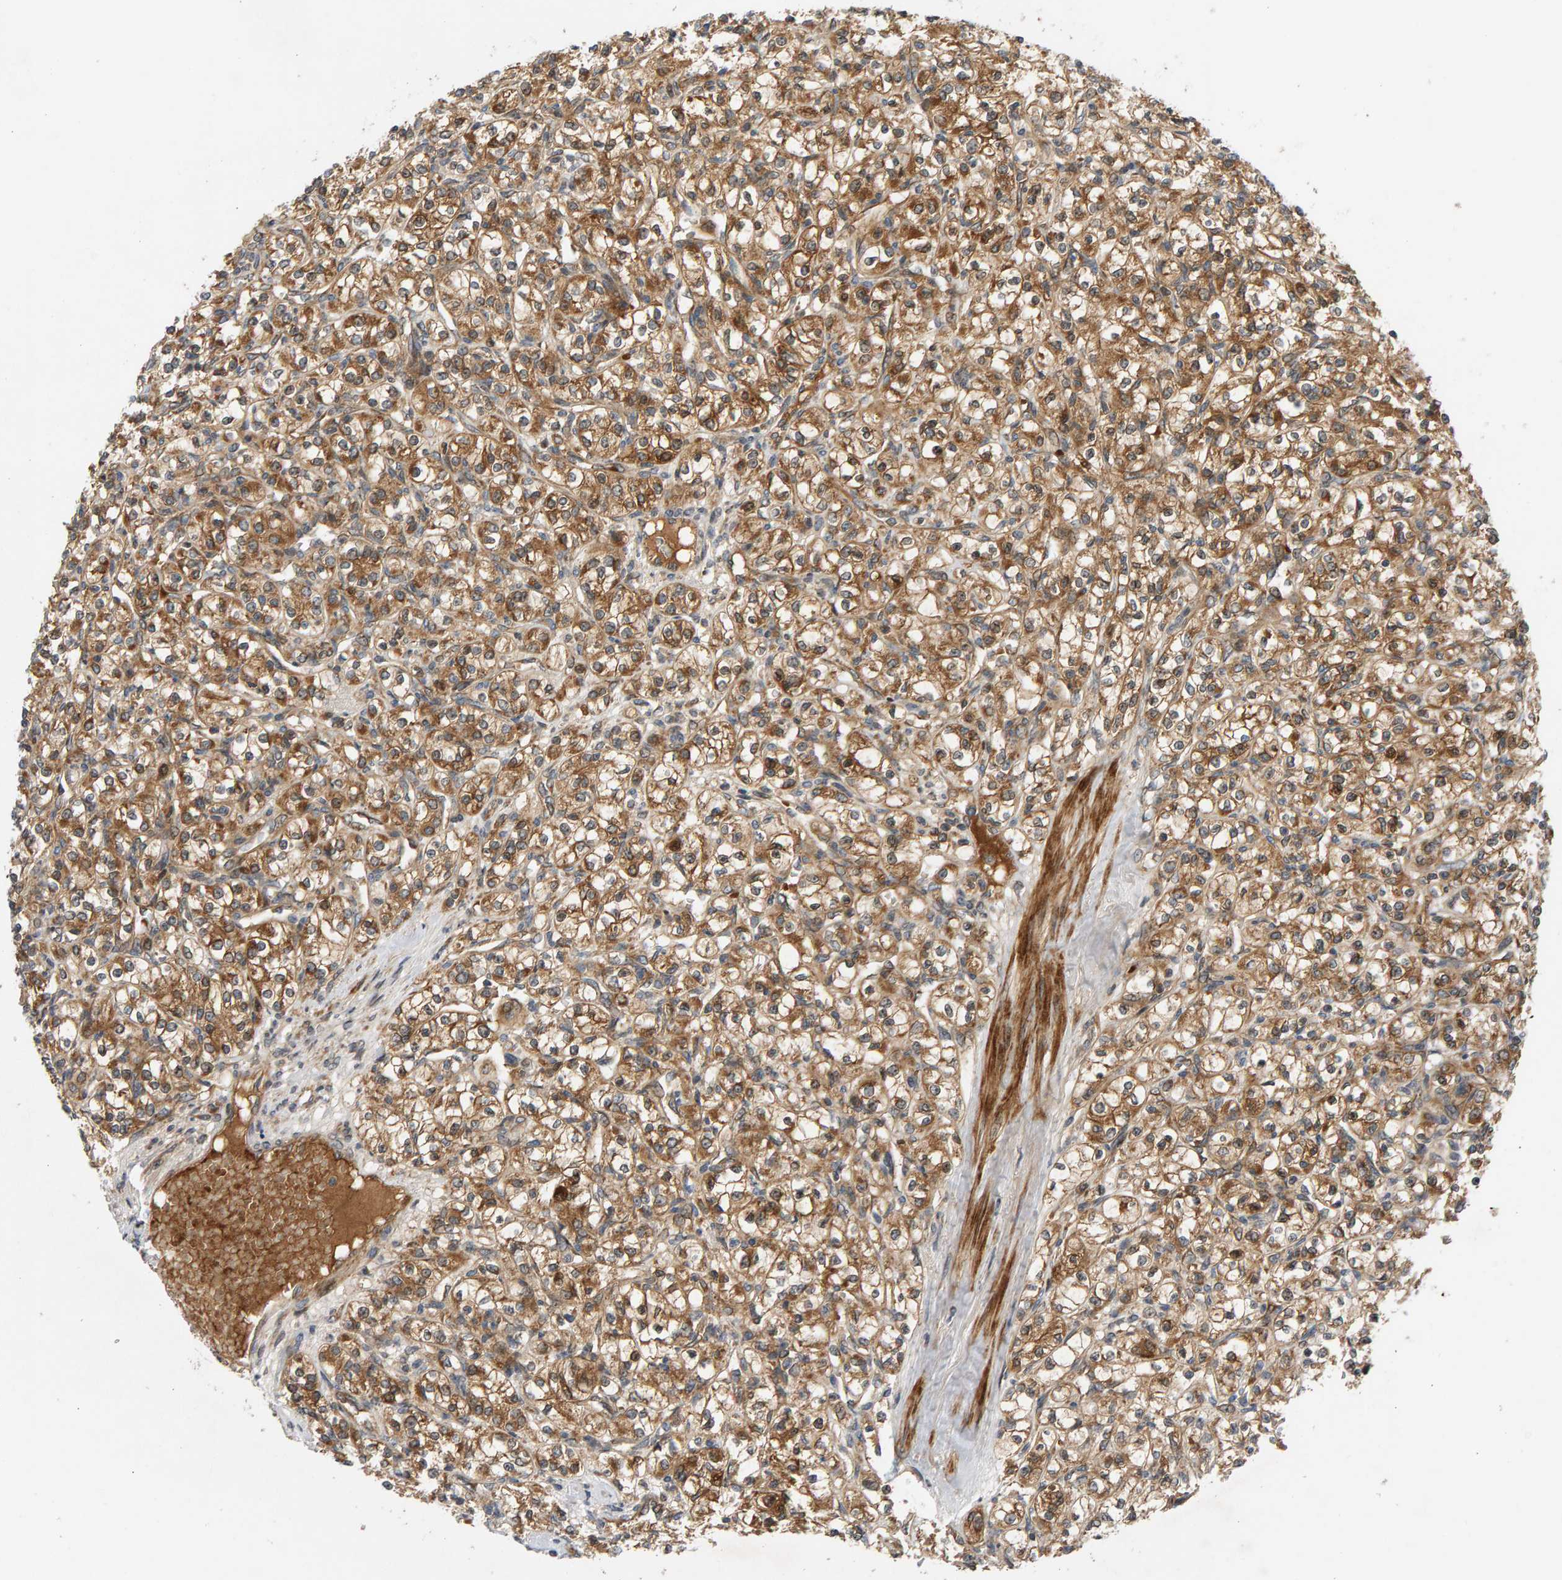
{"staining": {"intensity": "moderate", "quantity": ">75%", "location": "cytoplasmic/membranous"}, "tissue": "renal cancer", "cell_type": "Tumor cells", "image_type": "cancer", "snomed": [{"axis": "morphology", "description": "Adenocarcinoma, NOS"}, {"axis": "topography", "description": "Kidney"}], "caption": "Renal cancer stained with a protein marker displays moderate staining in tumor cells.", "gene": "BAHCC1", "patient": {"sex": "male", "age": 77}}